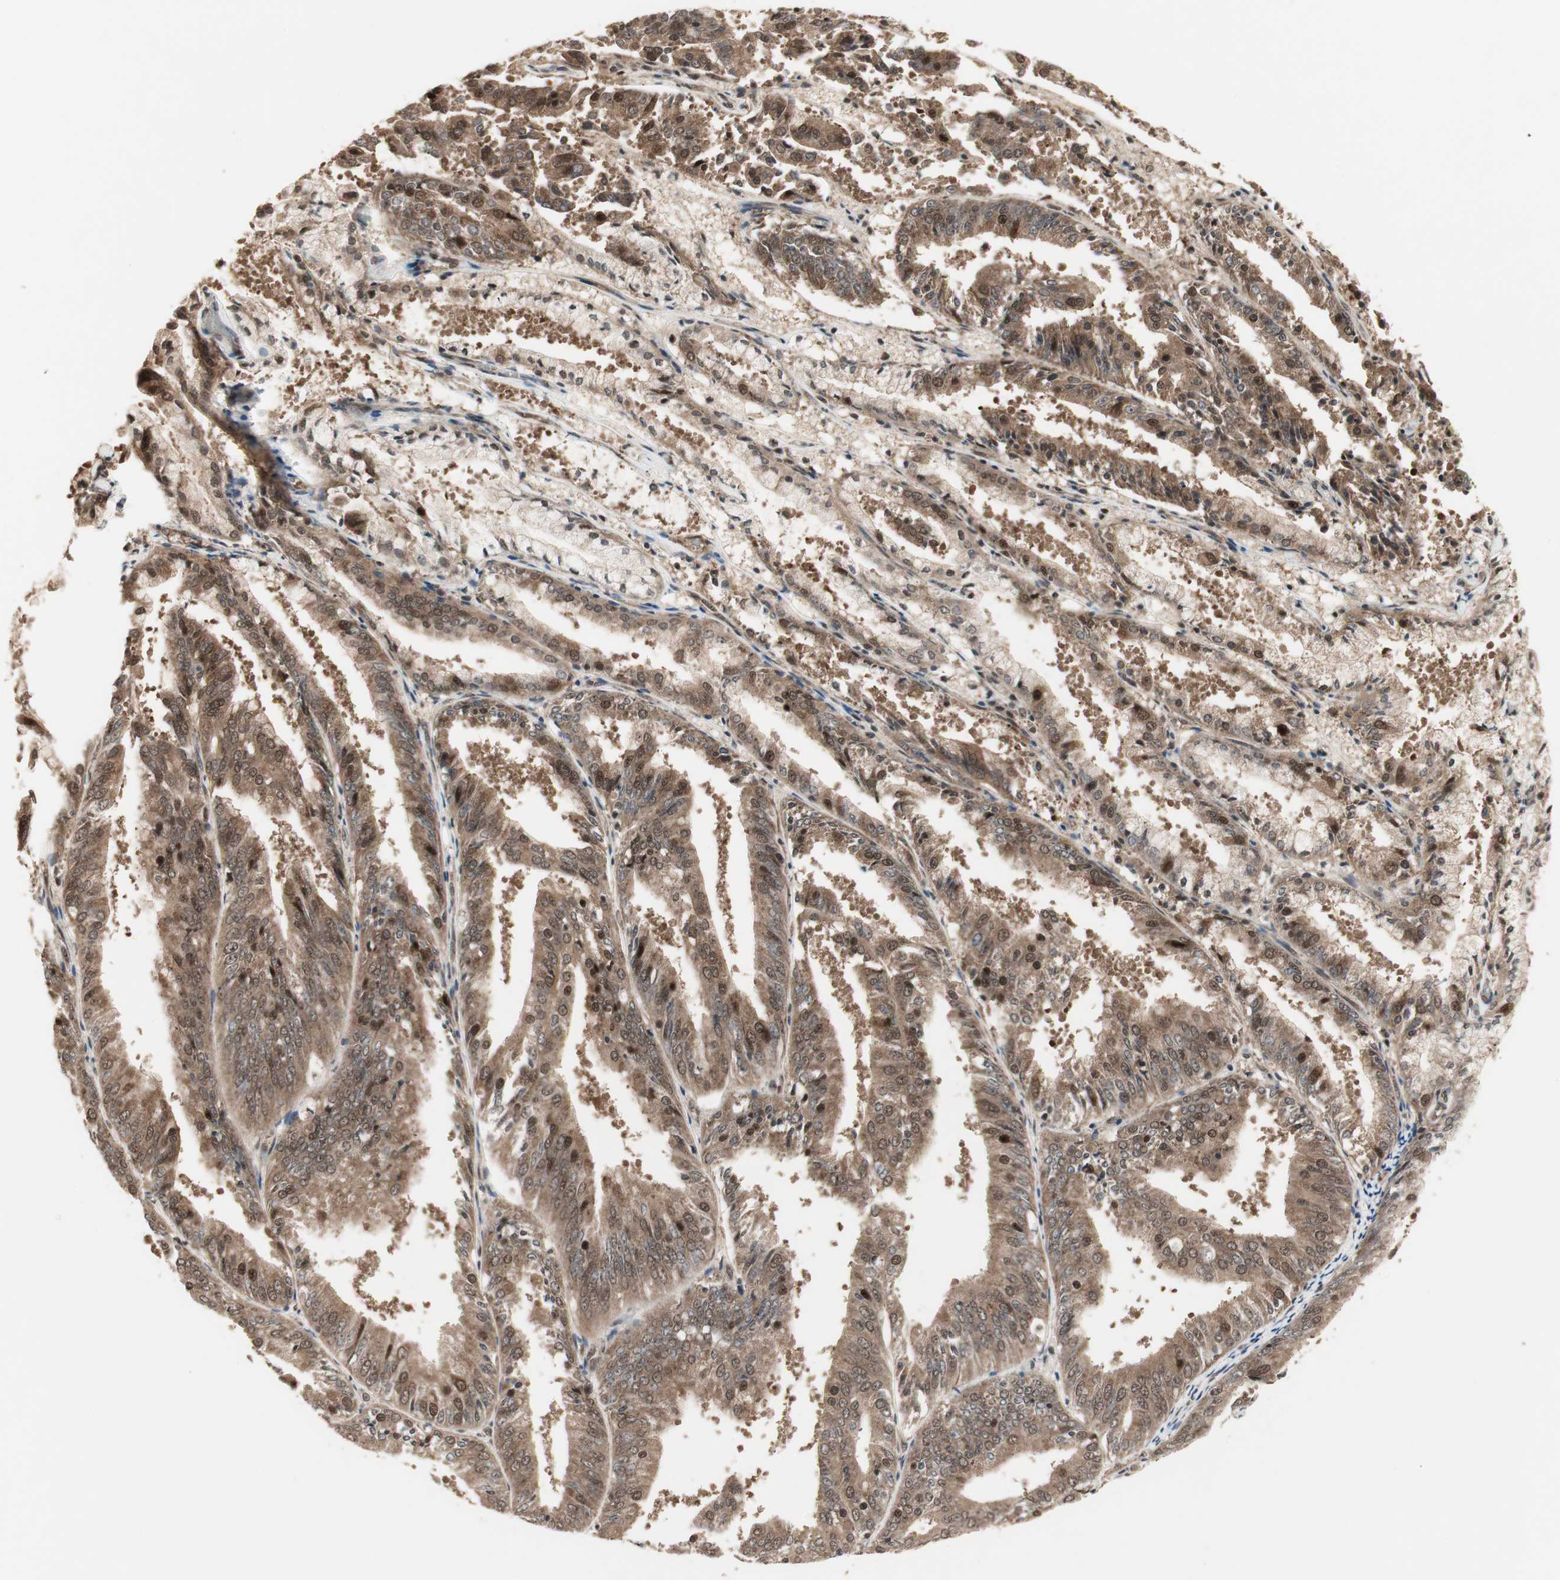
{"staining": {"intensity": "moderate", "quantity": ">75%", "location": "cytoplasmic/membranous,nuclear"}, "tissue": "endometrial cancer", "cell_type": "Tumor cells", "image_type": "cancer", "snomed": [{"axis": "morphology", "description": "Adenocarcinoma, NOS"}, {"axis": "topography", "description": "Endometrium"}], "caption": "An IHC image of tumor tissue is shown. Protein staining in brown labels moderate cytoplasmic/membranous and nuclear positivity in adenocarcinoma (endometrial) within tumor cells.", "gene": "CSNK2B", "patient": {"sex": "female", "age": 63}}